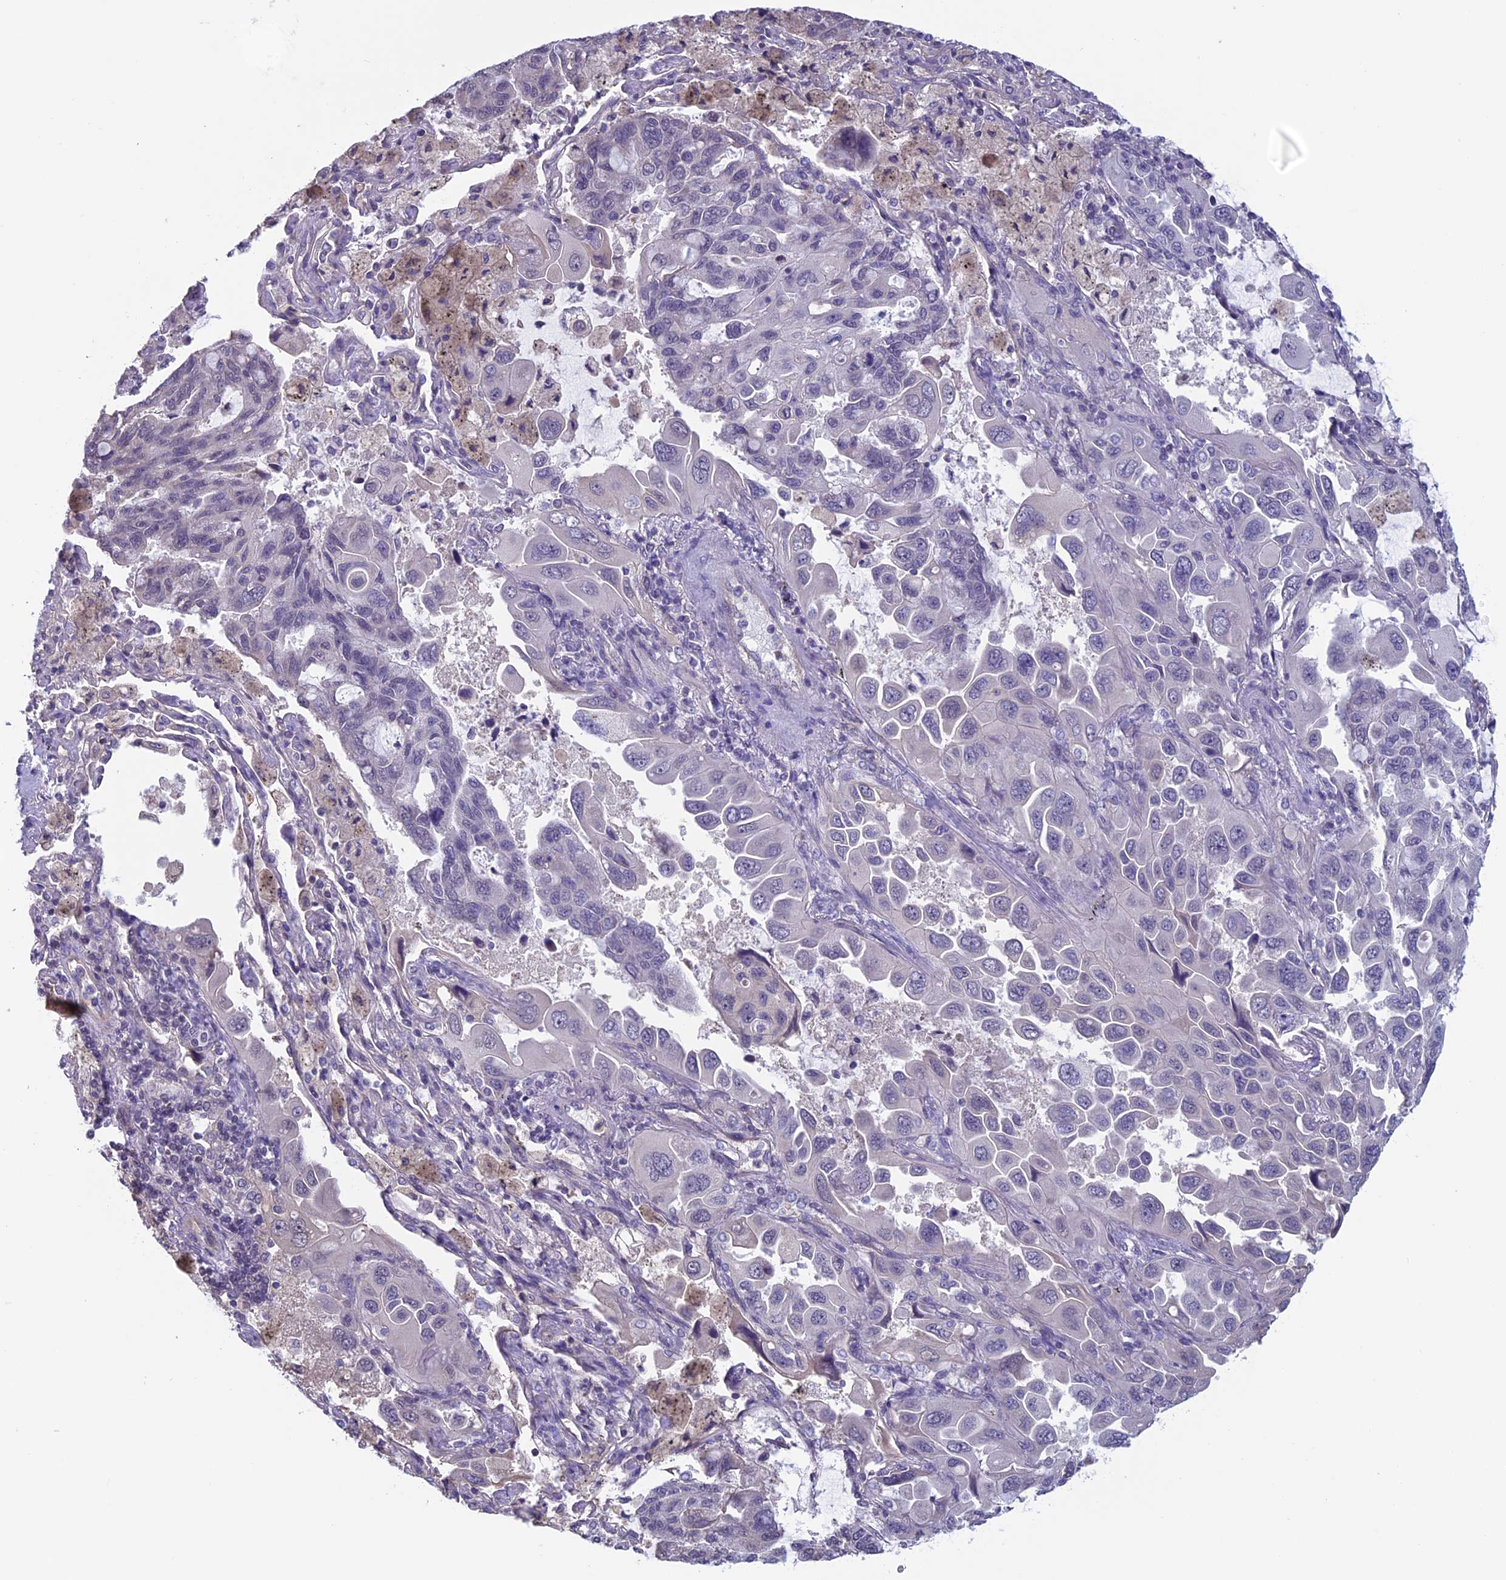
{"staining": {"intensity": "negative", "quantity": "none", "location": "none"}, "tissue": "lung cancer", "cell_type": "Tumor cells", "image_type": "cancer", "snomed": [{"axis": "morphology", "description": "Adenocarcinoma, NOS"}, {"axis": "topography", "description": "Lung"}], "caption": "The immunohistochemistry (IHC) histopathology image has no significant expression in tumor cells of adenocarcinoma (lung) tissue. The staining was performed using DAB to visualize the protein expression in brown, while the nuclei were stained in blue with hematoxylin (Magnification: 20x).", "gene": "SLC1A6", "patient": {"sex": "male", "age": 64}}